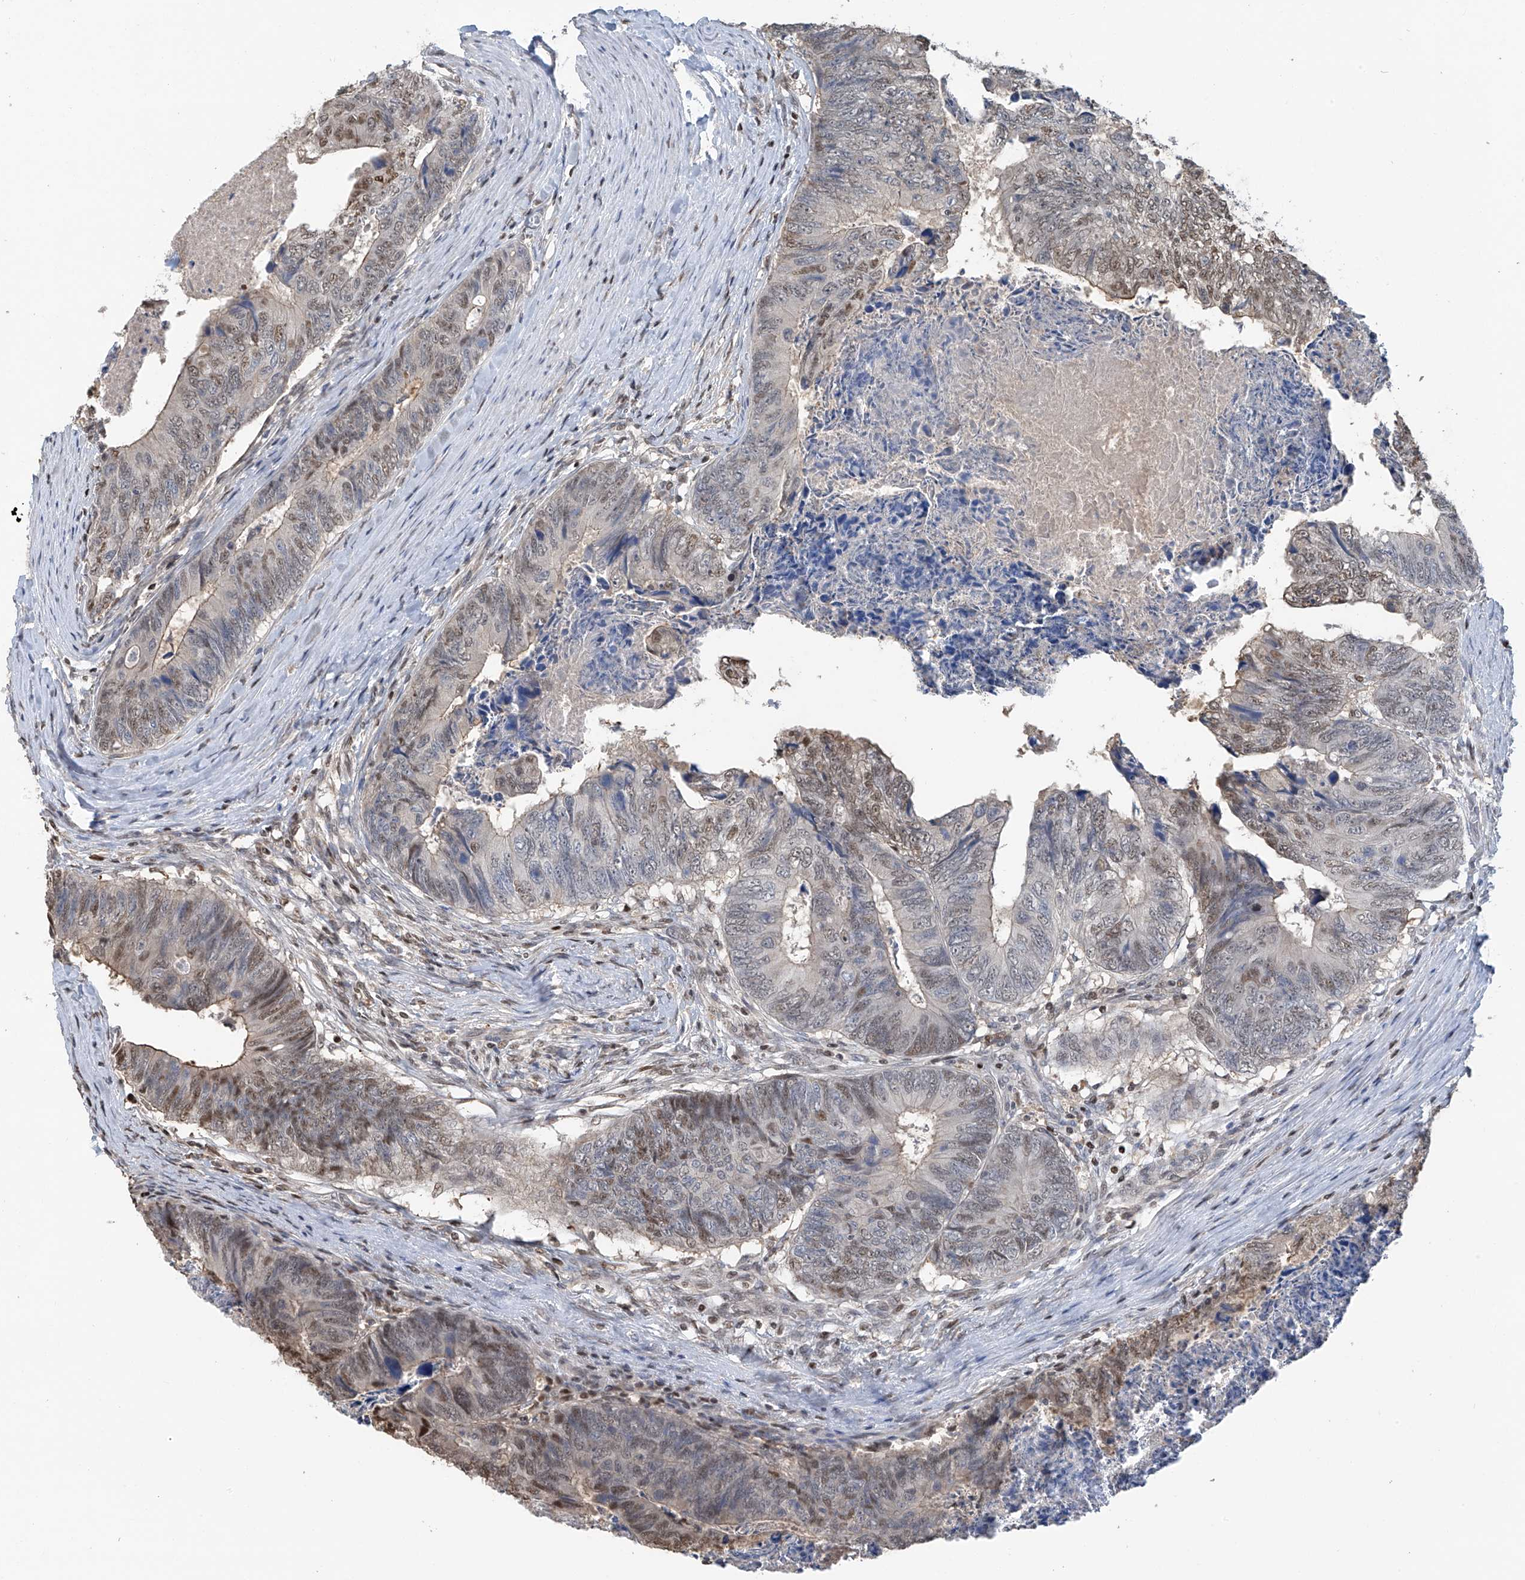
{"staining": {"intensity": "weak", "quantity": "25%-75%", "location": "cytoplasmic/membranous,nuclear"}, "tissue": "colorectal cancer", "cell_type": "Tumor cells", "image_type": "cancer", "snomed": [{"axis": "morphology", "description": "Adenocarcinoma, NOS"}, {"axis": "topography", "description": "Colon"}], "caption": "DAB immunohistochemical staining of human adenocarcinoma (colorectal) reveals weak cytoplasmic/membranous and nuclear protein positivity in approximately 25%-75% of tumor cells.", "gene": "PMM1", "patient": {"sex": "female", "age": 67}}